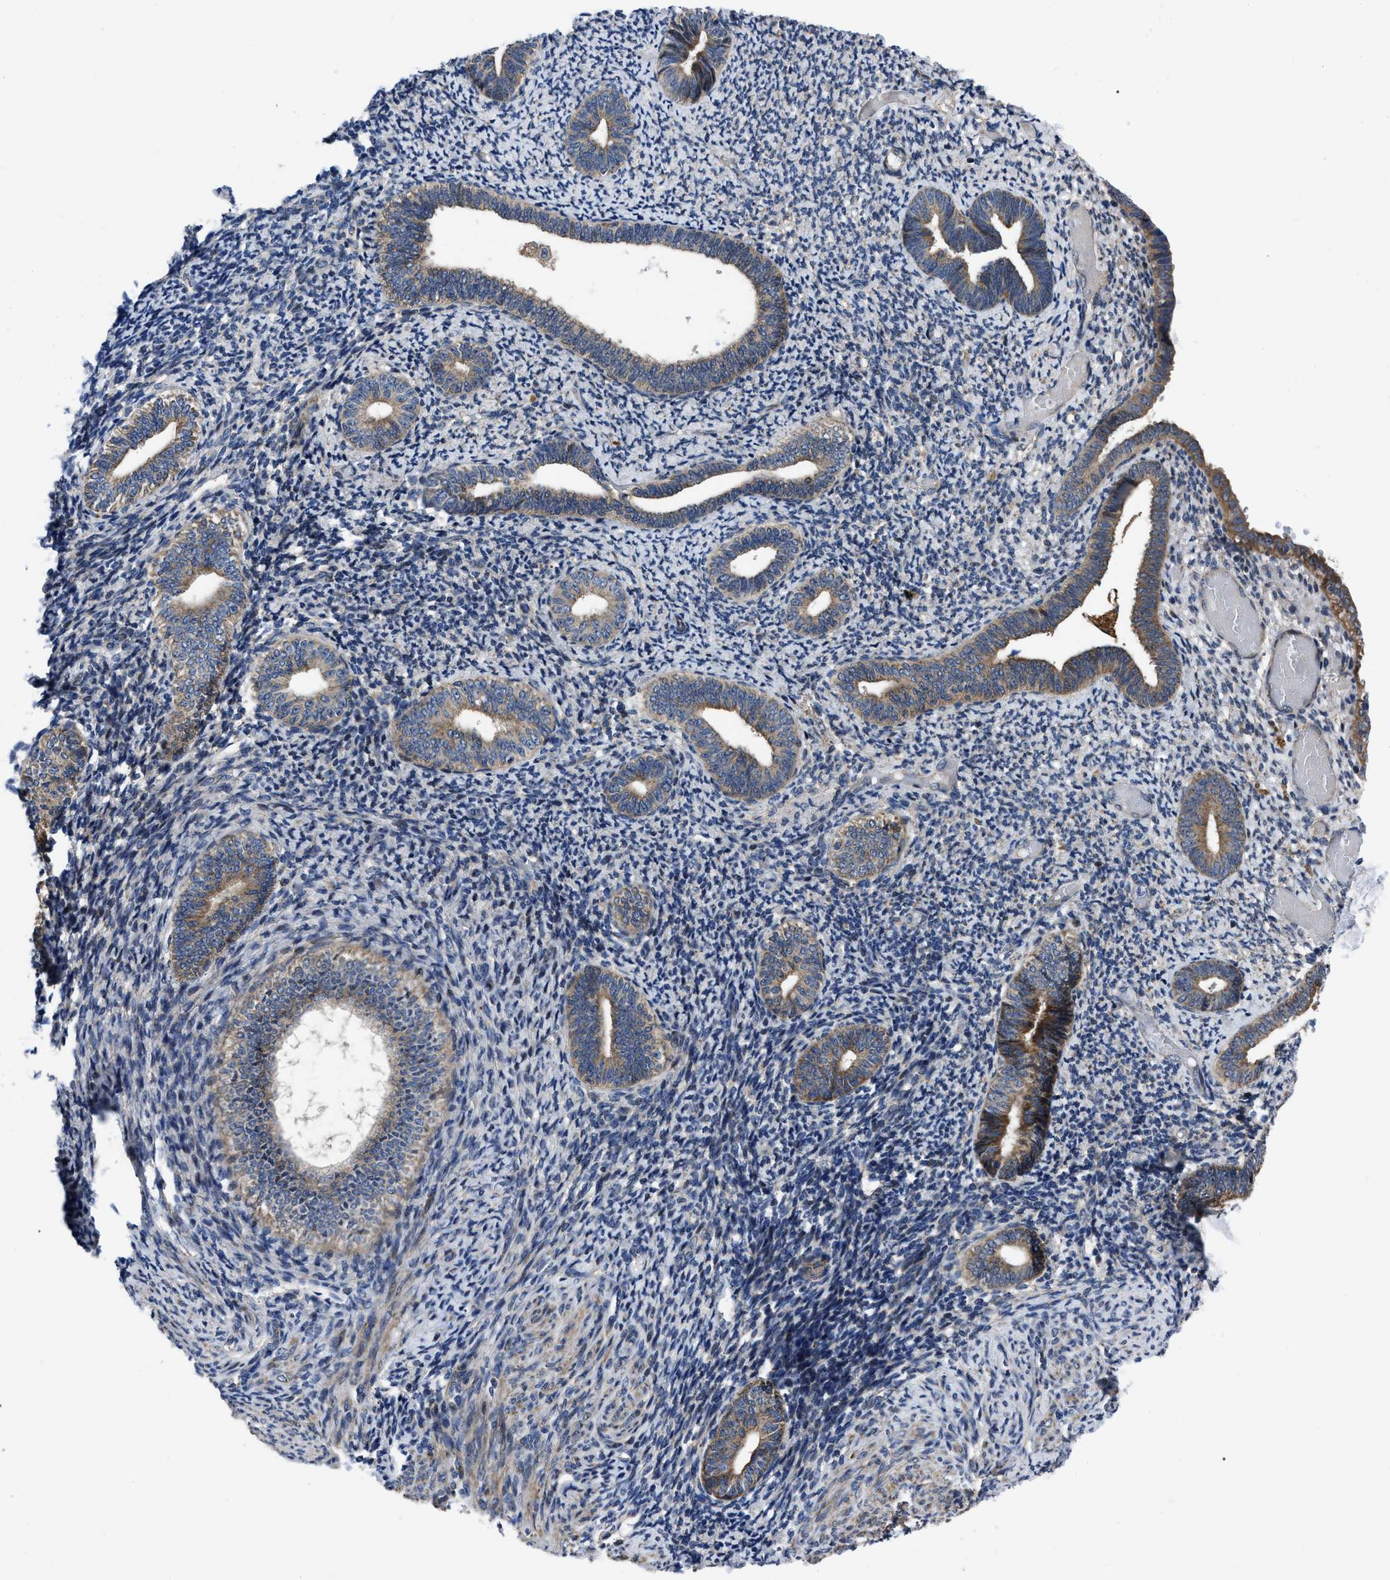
{"staining": {"intensity": "weak", "quantity": "25%-75%", "location": "cytoplasmic/membranous"}, "tissue": "endometrium", "cell_type": "Cells in endometrial stroma", "image_type": "normal", "snomed": [{"axis": "morphology", "description": "Normal tissue, NOS"}, {"axis": "topography", "description": "Endometrium"}], "caption": "The photomicrograph shows a brown stain indicating the presence of a protein in the cytoplasmic/membranous of cells in endometrial stroma in endometrium. The staining was performed using DAB (3,3'-diaminobenzidine) to visualize the protein expression in brown, while the nuclei were stained in blue with hematoxylin (Magnification: 20x).", "gene": "PPWD1", "patient": {"sex": "female", "age": 66}}